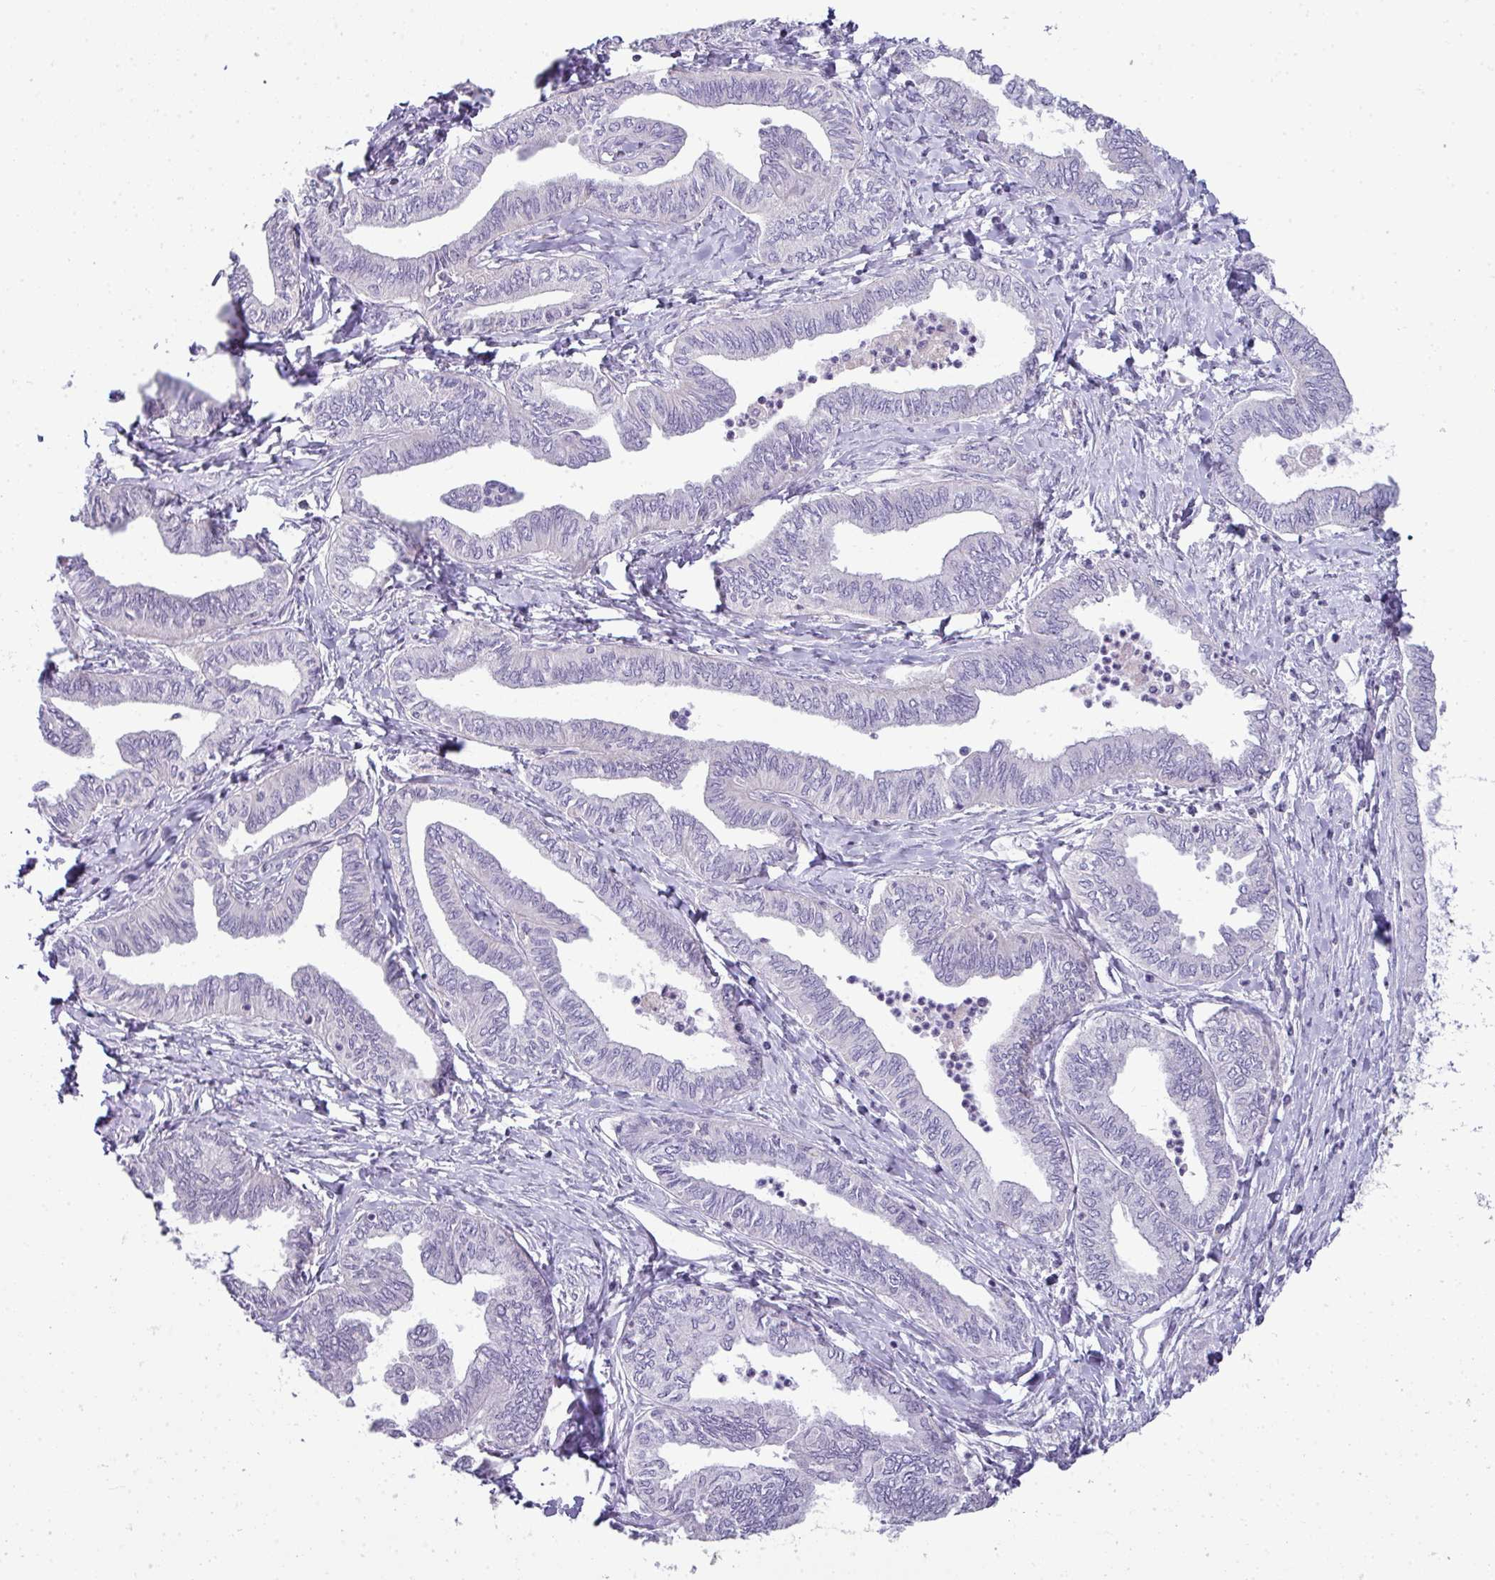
{"staining": {"intensity": "negative", "quantity": "none", "location": "none"}, "tissue": "ovarian cancer", "cell_type": "Tumor cells", "image_type": "cancer", "snomed": [{"axis": "morphology", "description": "Carcinoma, endometroid"}, {"axis": "topography", "description": "Ovary"}], "caption": "Tumor cells show no significant protein positivity in ovarian cancer.", "gene": "STAT5A", "patient": {"sex": "female", "age": 70}}